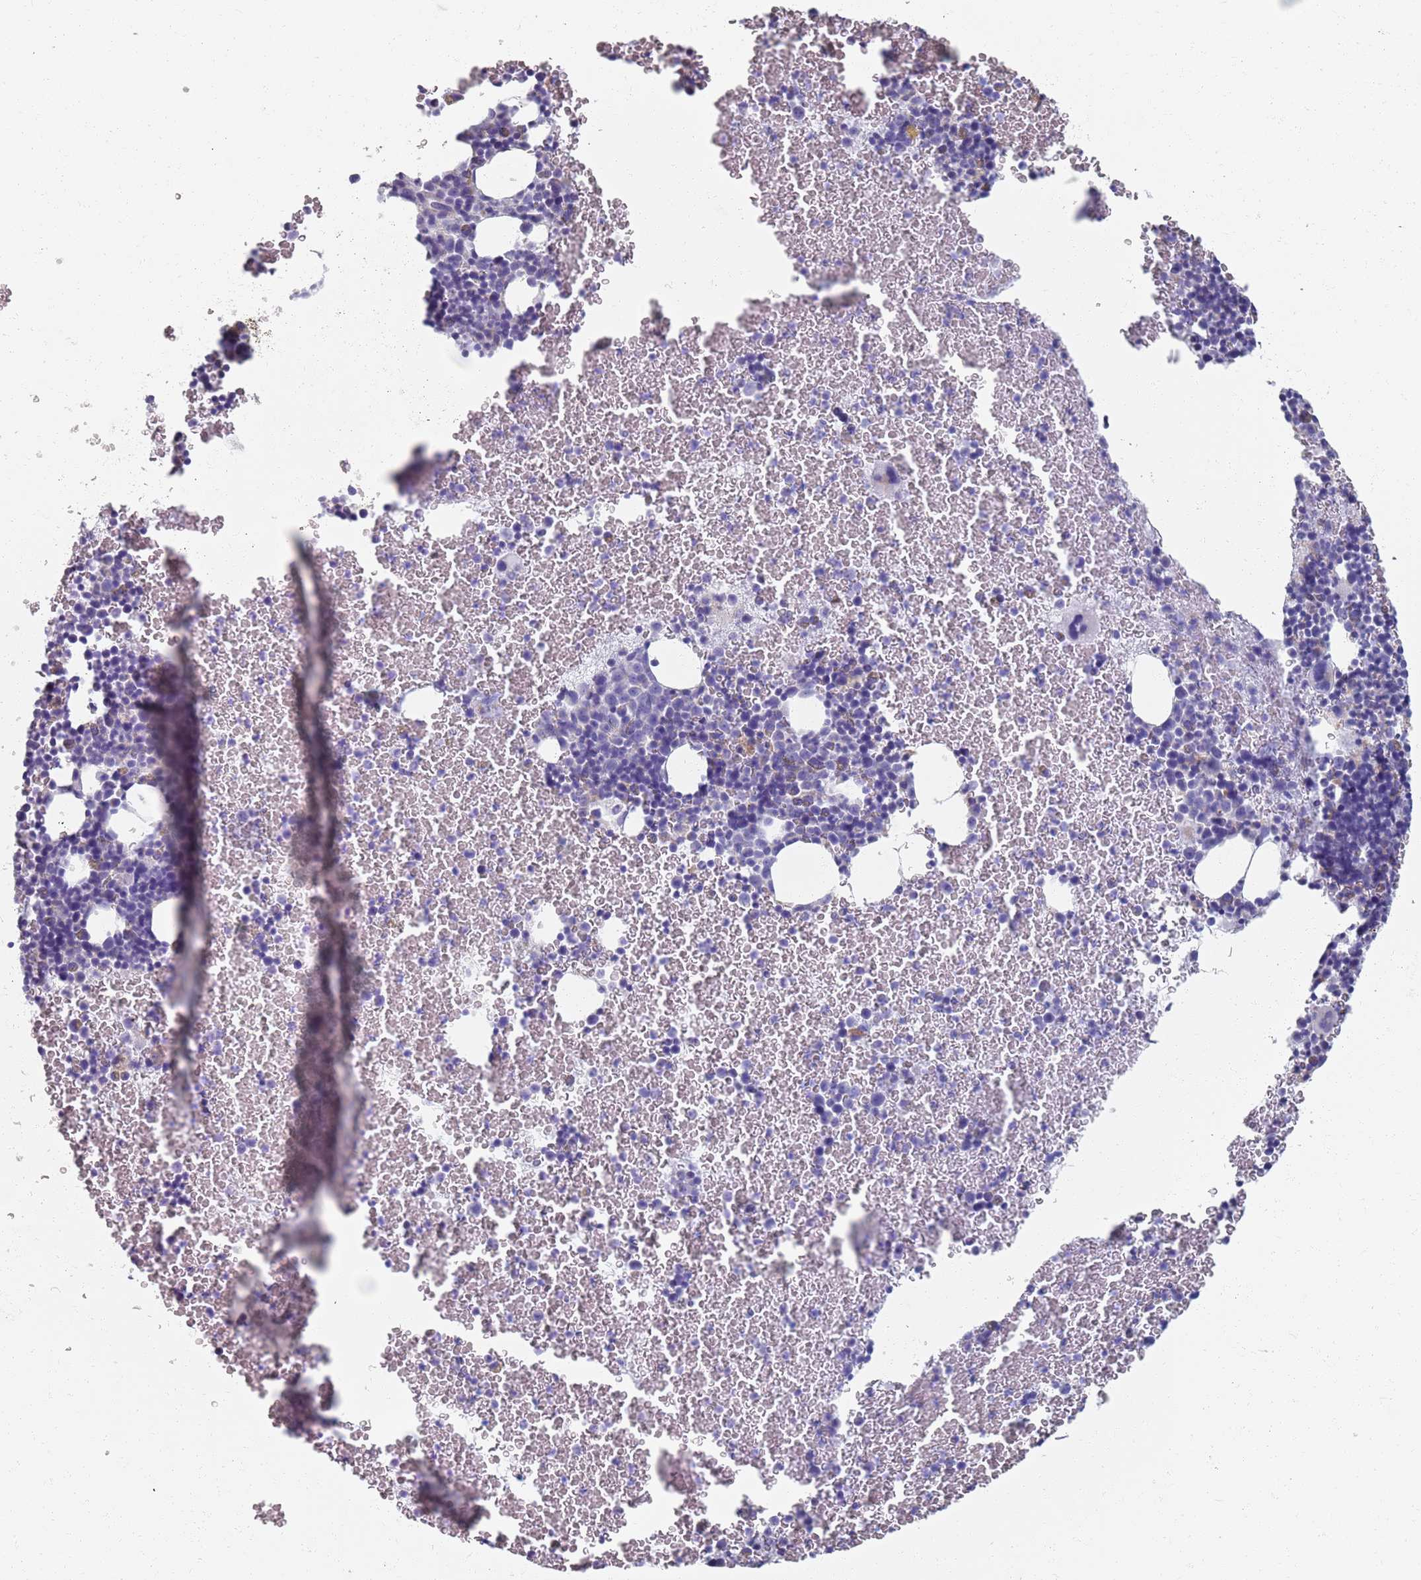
{"staining": {"intensity": "weak", "quantity": "<25%", "location": "cytoplasmic/membranous"}, "tissue": "bone marrow", "cell_type": "Hematopoietic cells", "image_type": "normal", "snomed": [{"axis": "morphology", "description": "Normal tissue, NOS"}, {"axis": "topography", "description": "Bone marrow"}], "caption": "A high-resolution image shows IHC staining of unremarkable bone marrow, which demonstrates no significant expression in hematopoietic cells.", "gene": "PLOD1", "patient": {"sex": "male", "age": 11}}